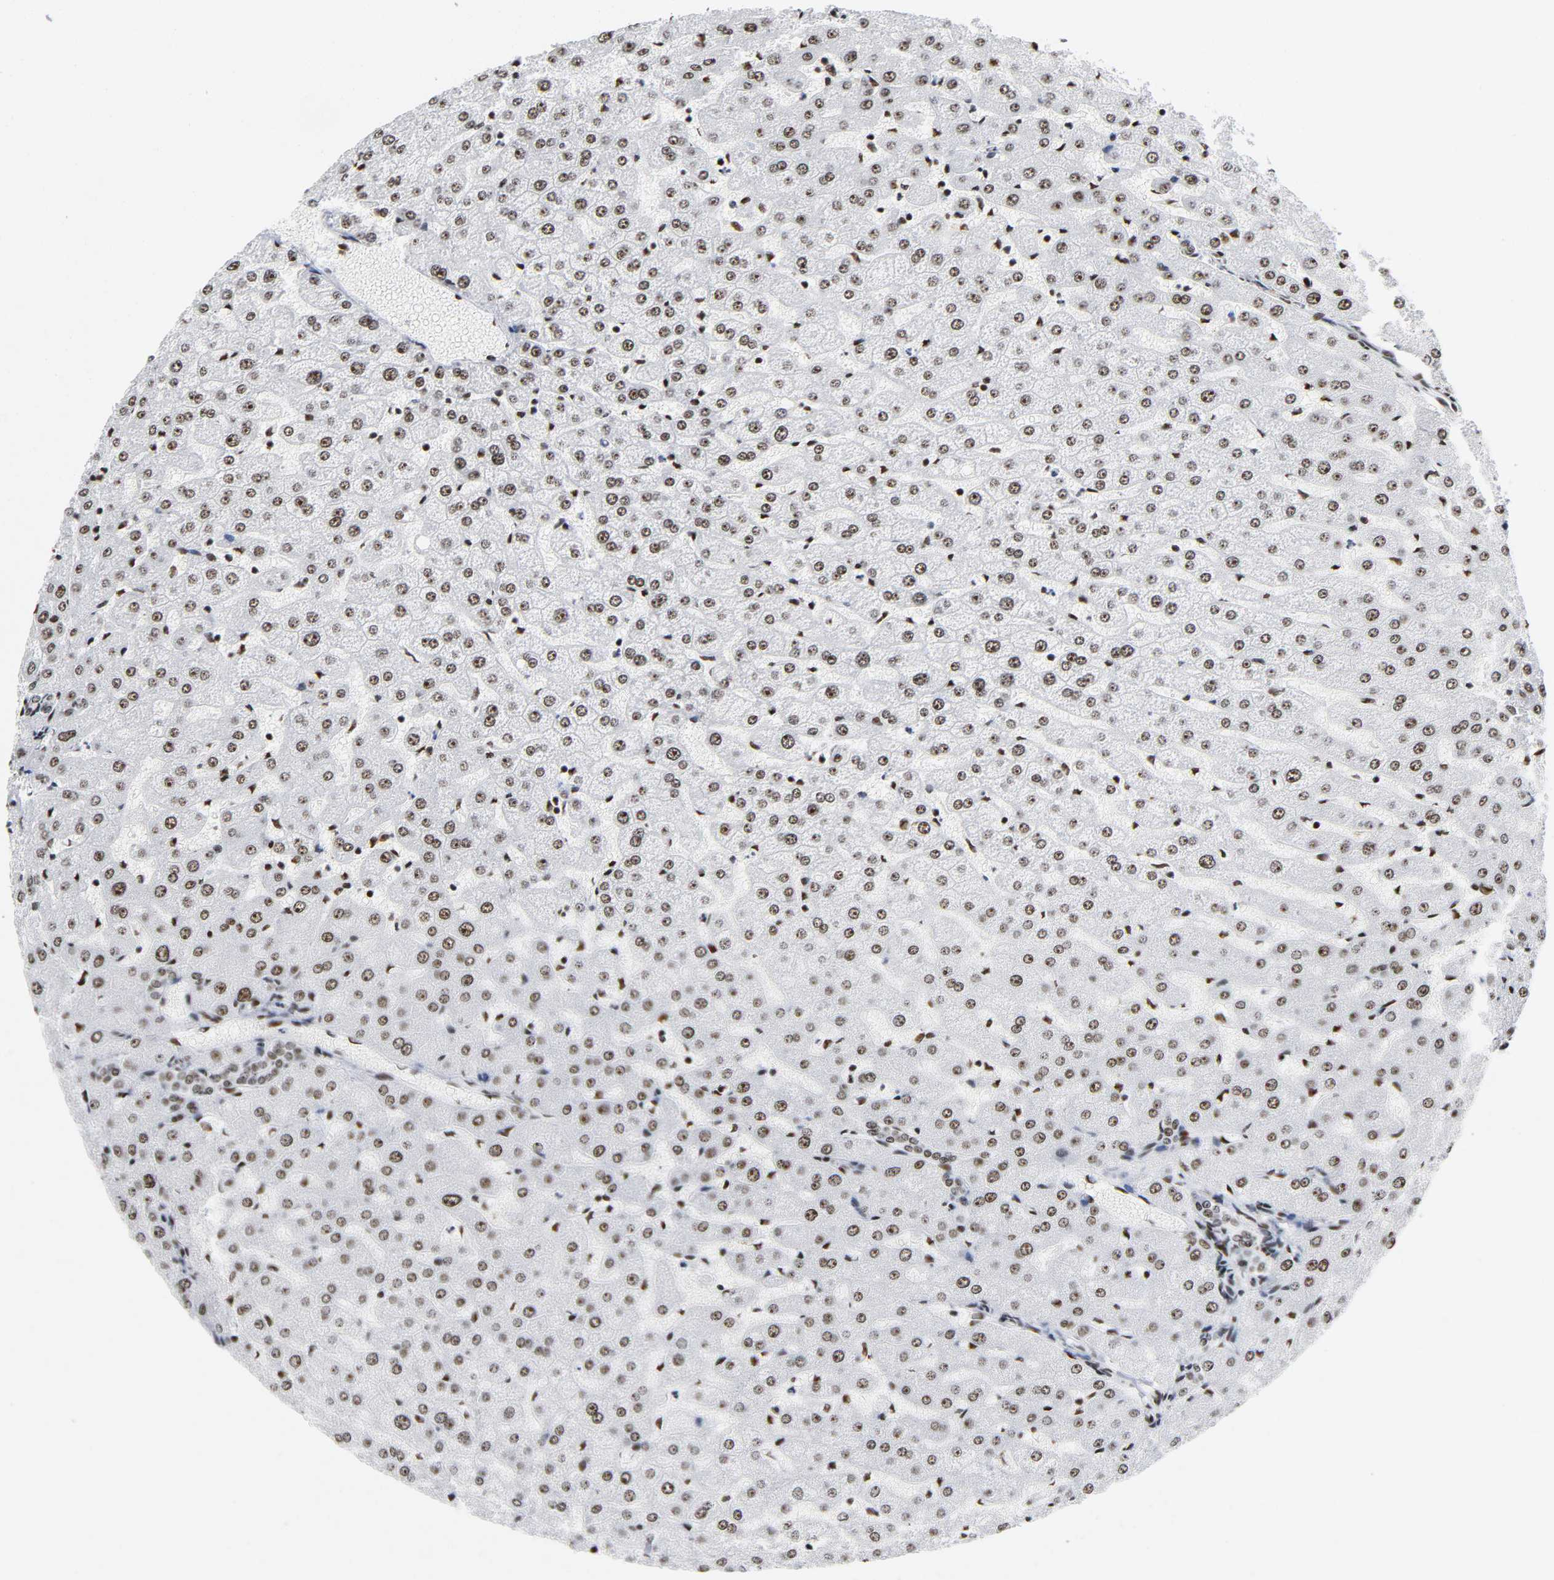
{"staining": {"intensity": "moderate", "quantity": ">75%", "location": "nuclear"}, "tissue": "liver", "cell_type": "Cholangiocytes", "image_type": "normal", "snomed": [{"axis": "morphology", "description": "Normal tissue, NOS"}, {"axis": "morphology", "description": "Fibrosis, NOS"}, {"axis": "topography", "description": "Liver"}], "caption": "An immunohistochemistry histopathology image of benign tissue is shown. Protein staining in brown highlights moderate nuclear positivity in liver within cholangiocytes. Nuclei are stained in blue.", "gene": "UBTF", "patient": {"sex": "female", "age": 29}}